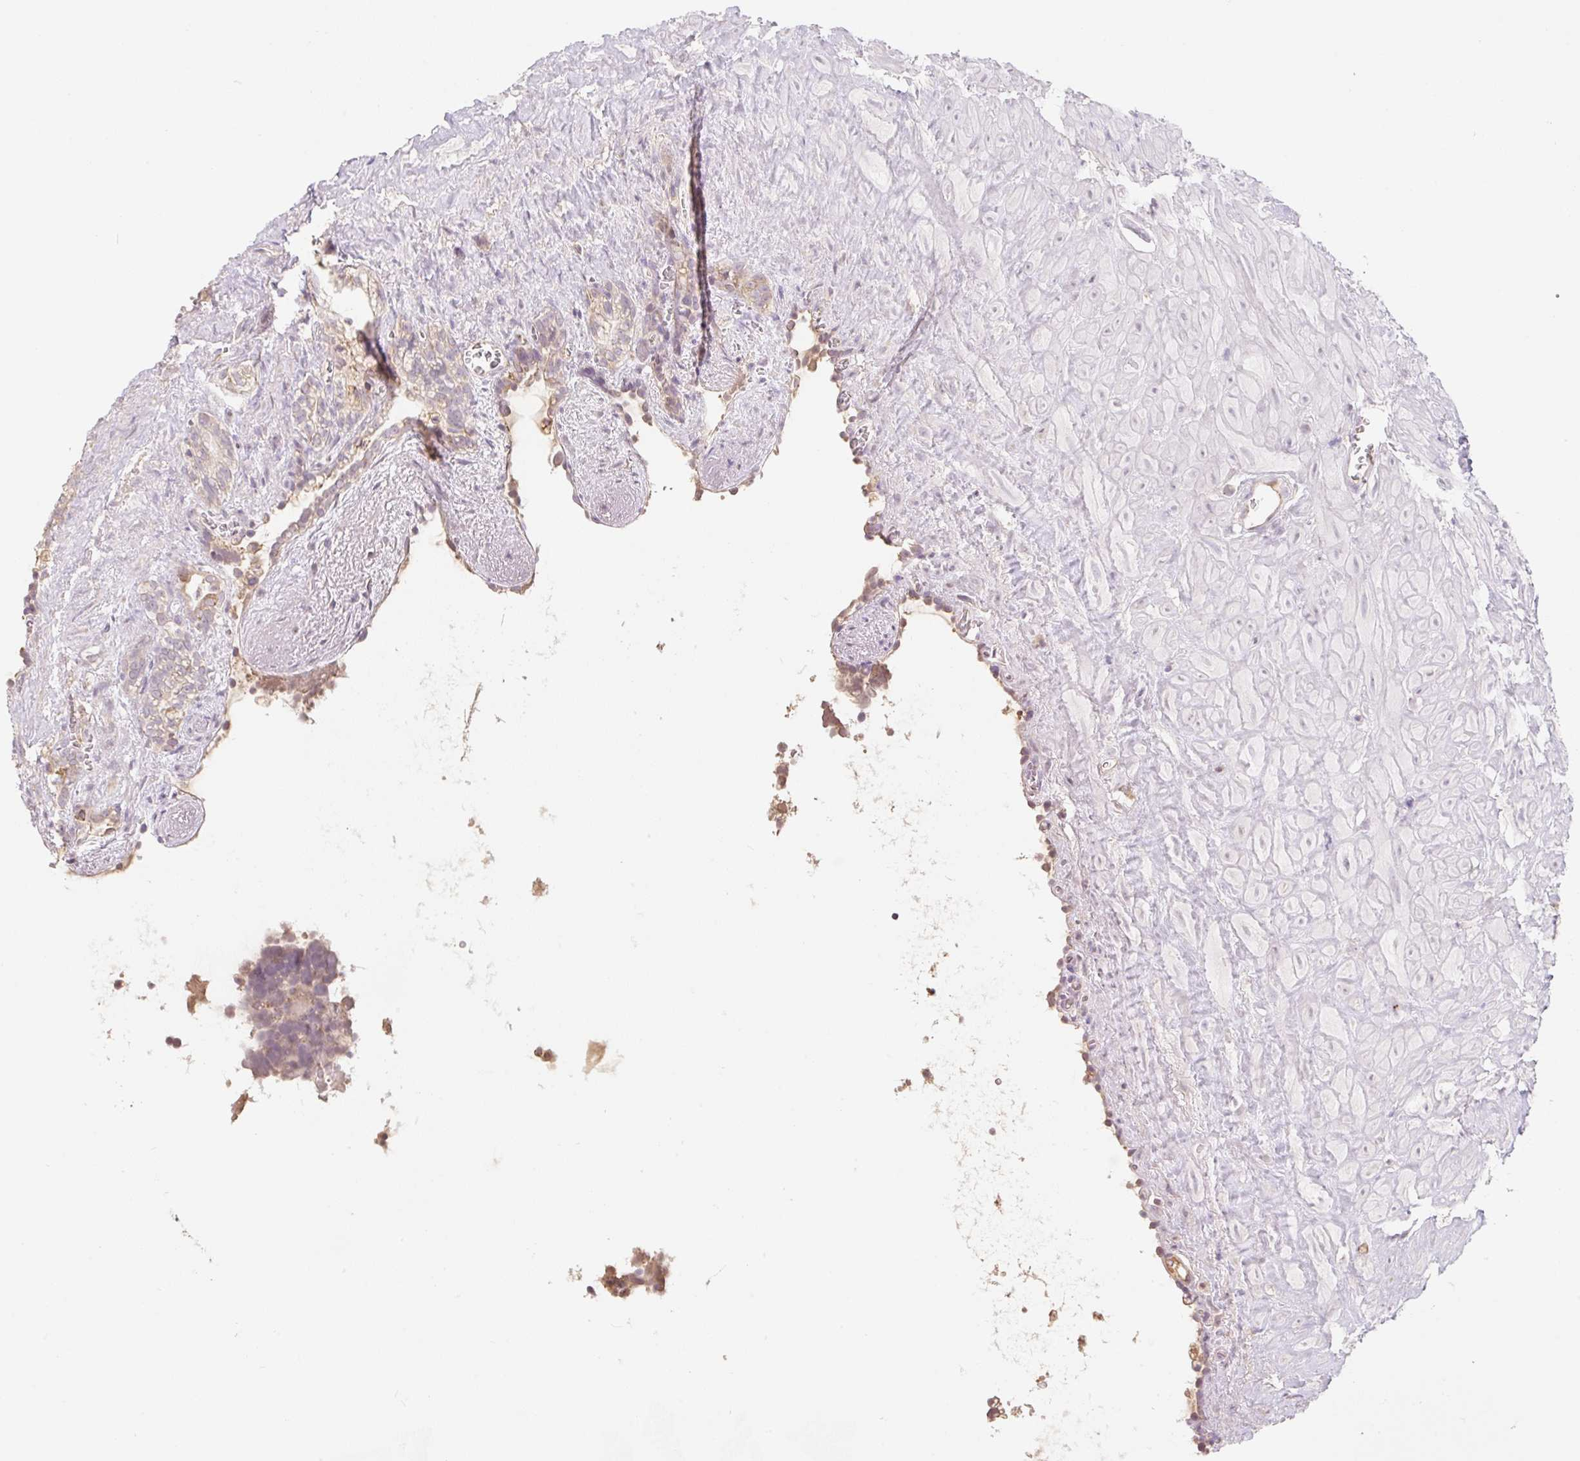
{"staining": {"intensity": "weak", "quantity": "25%-75%", "location": "cytoplasmic/membranous,nuclear"}, "tissue": "seminal vesicle", "cell_type": "Glandular cells", "image_type": "normal", "snomed": [{"axis": "morphology", "description": "Normal tissue, NOS"}, {"axis": "topography", "description": "Seminal veicle"}], "caption": "The image demonstrates staining of unremarkable seminal vesicle, revealing weak cytoplasmic/membranous,nuclear protein expression (brown color) within glandular cells.", "gene": "MIA2", "patient": {"sex": "male", "age": 76}}